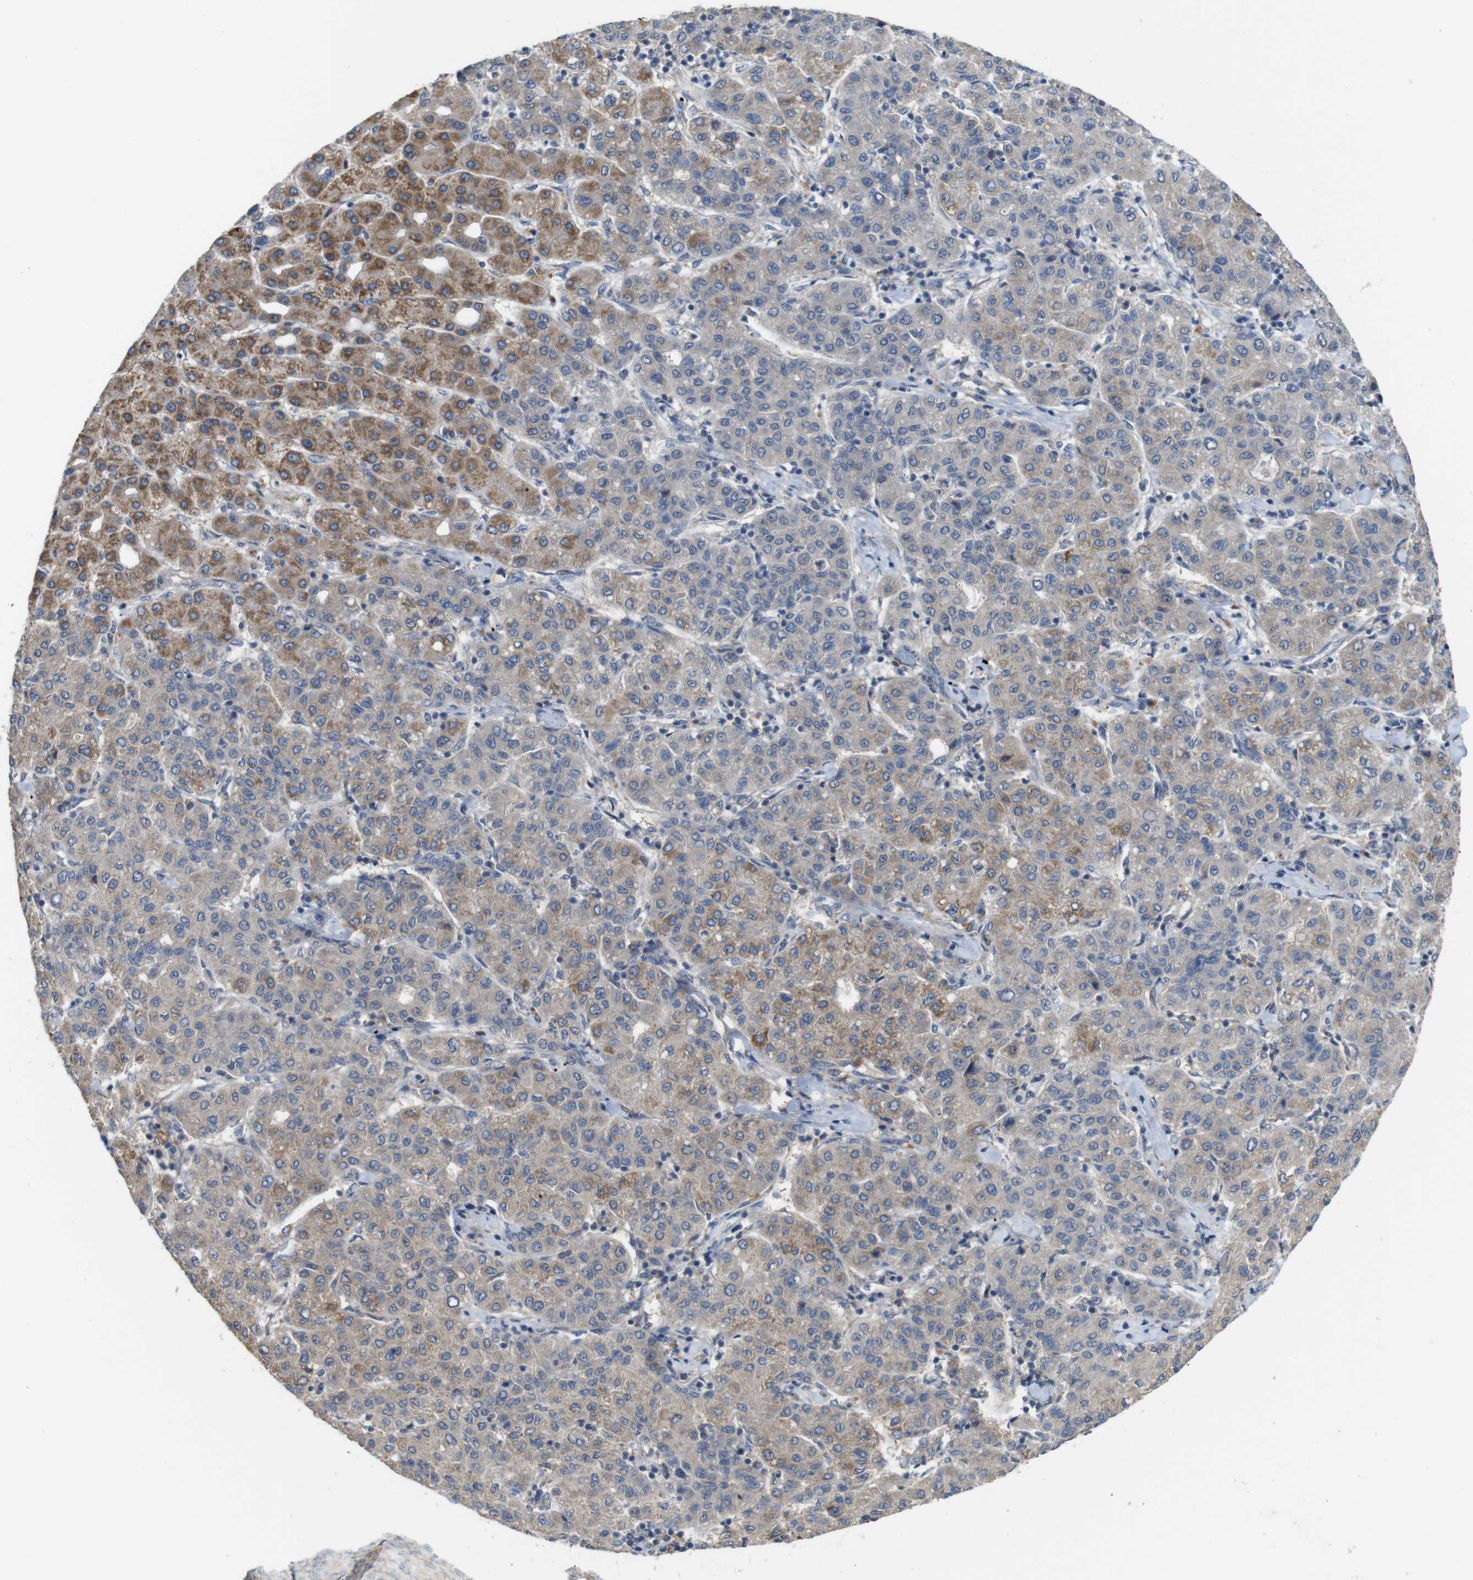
{"staining": {"intensity": "moderate", "quantity": "25%-75%", "location": "cytoplasmic/membranous"}, "tissue": "liver cancer", "cell_type": "Tumor cells", "image_type": "cancer", "snomed": [{"axis": "morphology", "description": "Carcinoma, Hepatocellular, NOS"}, {"axis": "topography", "description": "Liver"}], "caption": "Protein analysis of liver cancer (hepatocellular carcinoma) tissue shows moderate cytoplasmic/membranous positivity in about 25%-75% of tumor cells. (Stains: DAB (3,3'-diaminobenzidine) in brown, nuclei in blue, Microscopy: brightfield microscopy at high magnification).", "gene": "CDC34", "patient": {"sex": "male", "age": 65}}